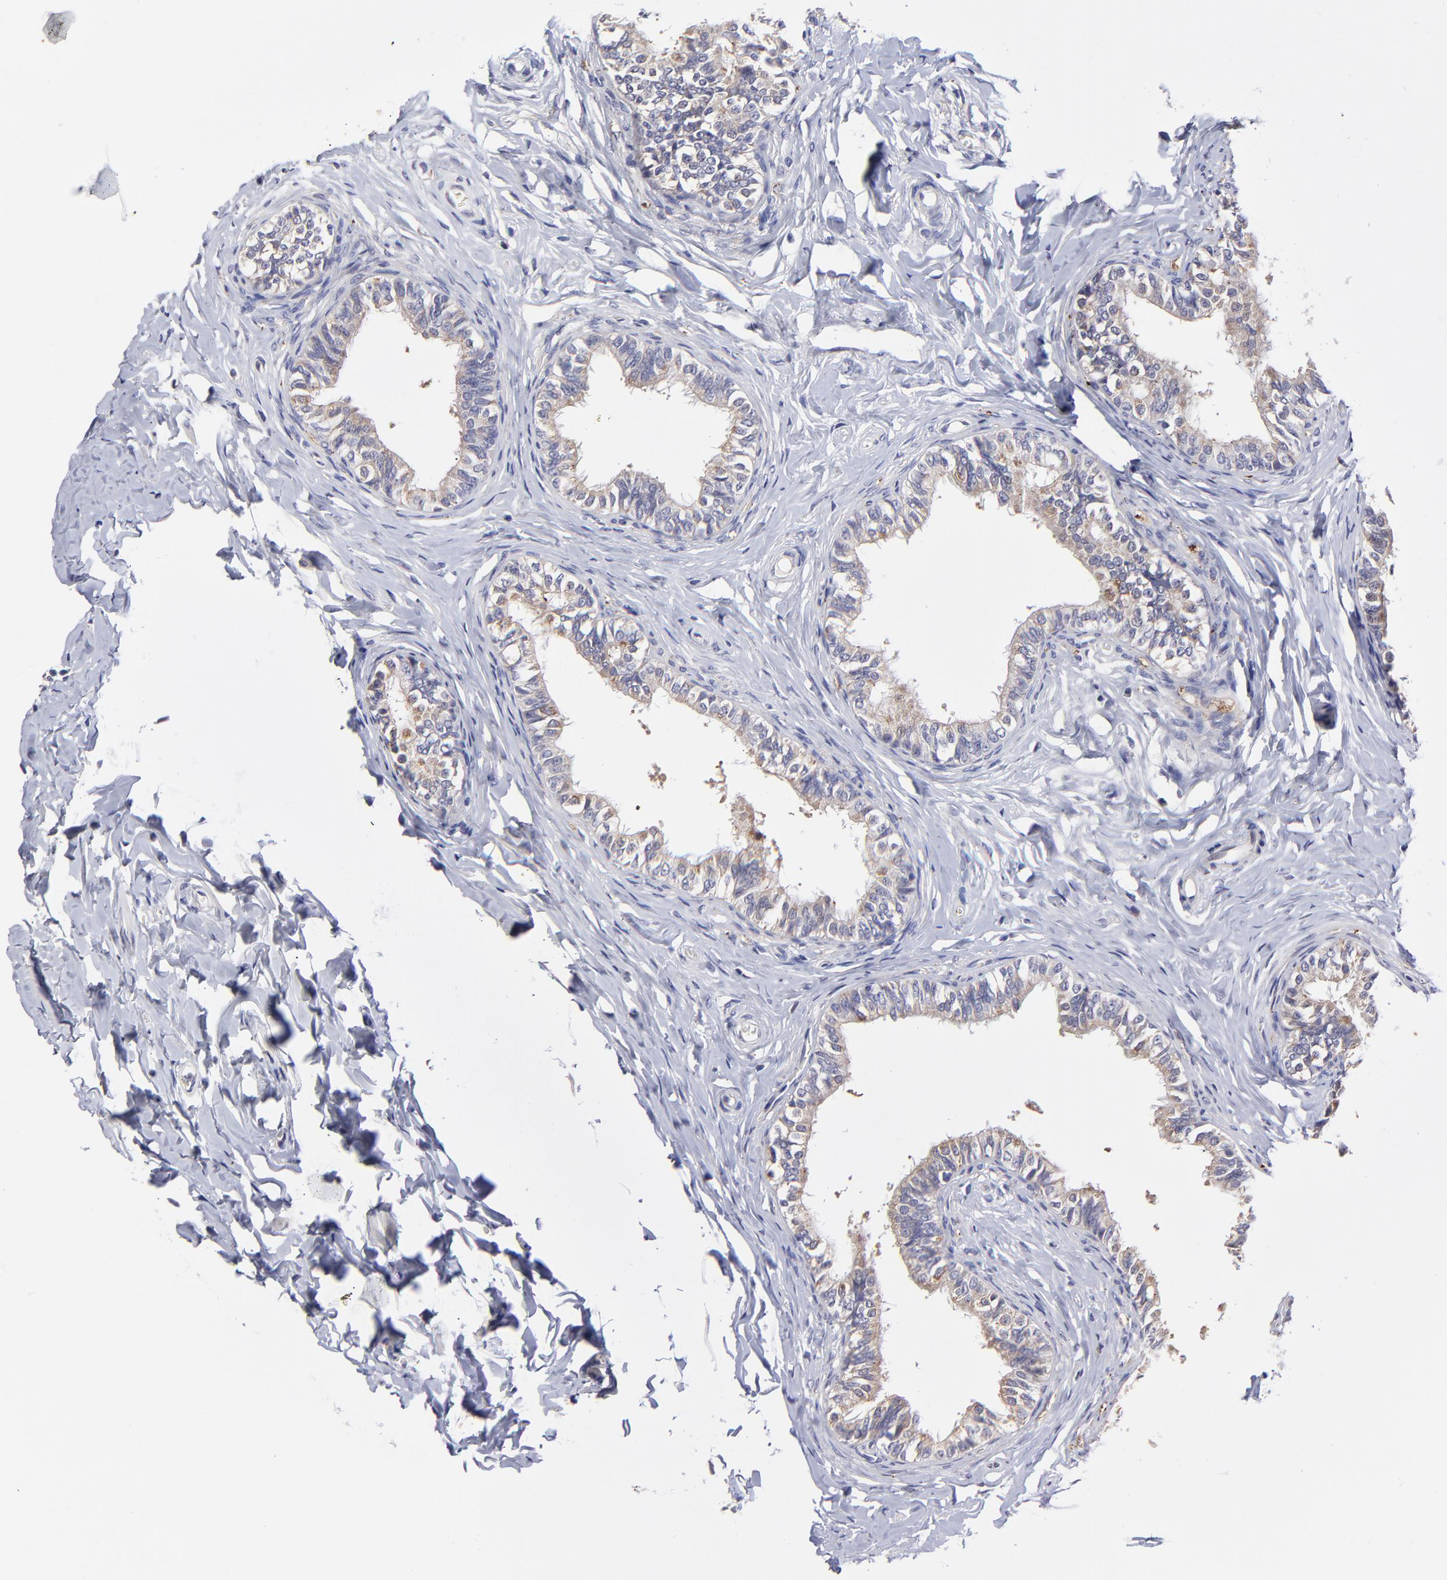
{"staining": {"intensity": "weak", "quantity": "25%-75%", "location": "cytoplasmic/membranous"}, "tissue": "epididymis", "cell_type": "Glandular cells", "image_type": "normal", "snomed": [{"axis": "morphology", "description": "Normal tissue, NOS"}, {"axis": "topography", "description": "Soft tissue"}, {"axis": "topography", "description": "Epididymis"}], "caption": "This histopathology image displays IHC staining of unremarkable epididymis, with low weak cytoplasmic/membranous positivity in approximately 25%-75% of glandular cells.", "gene": "BTG2", "patient": {"sex": "male", "age": 26}}